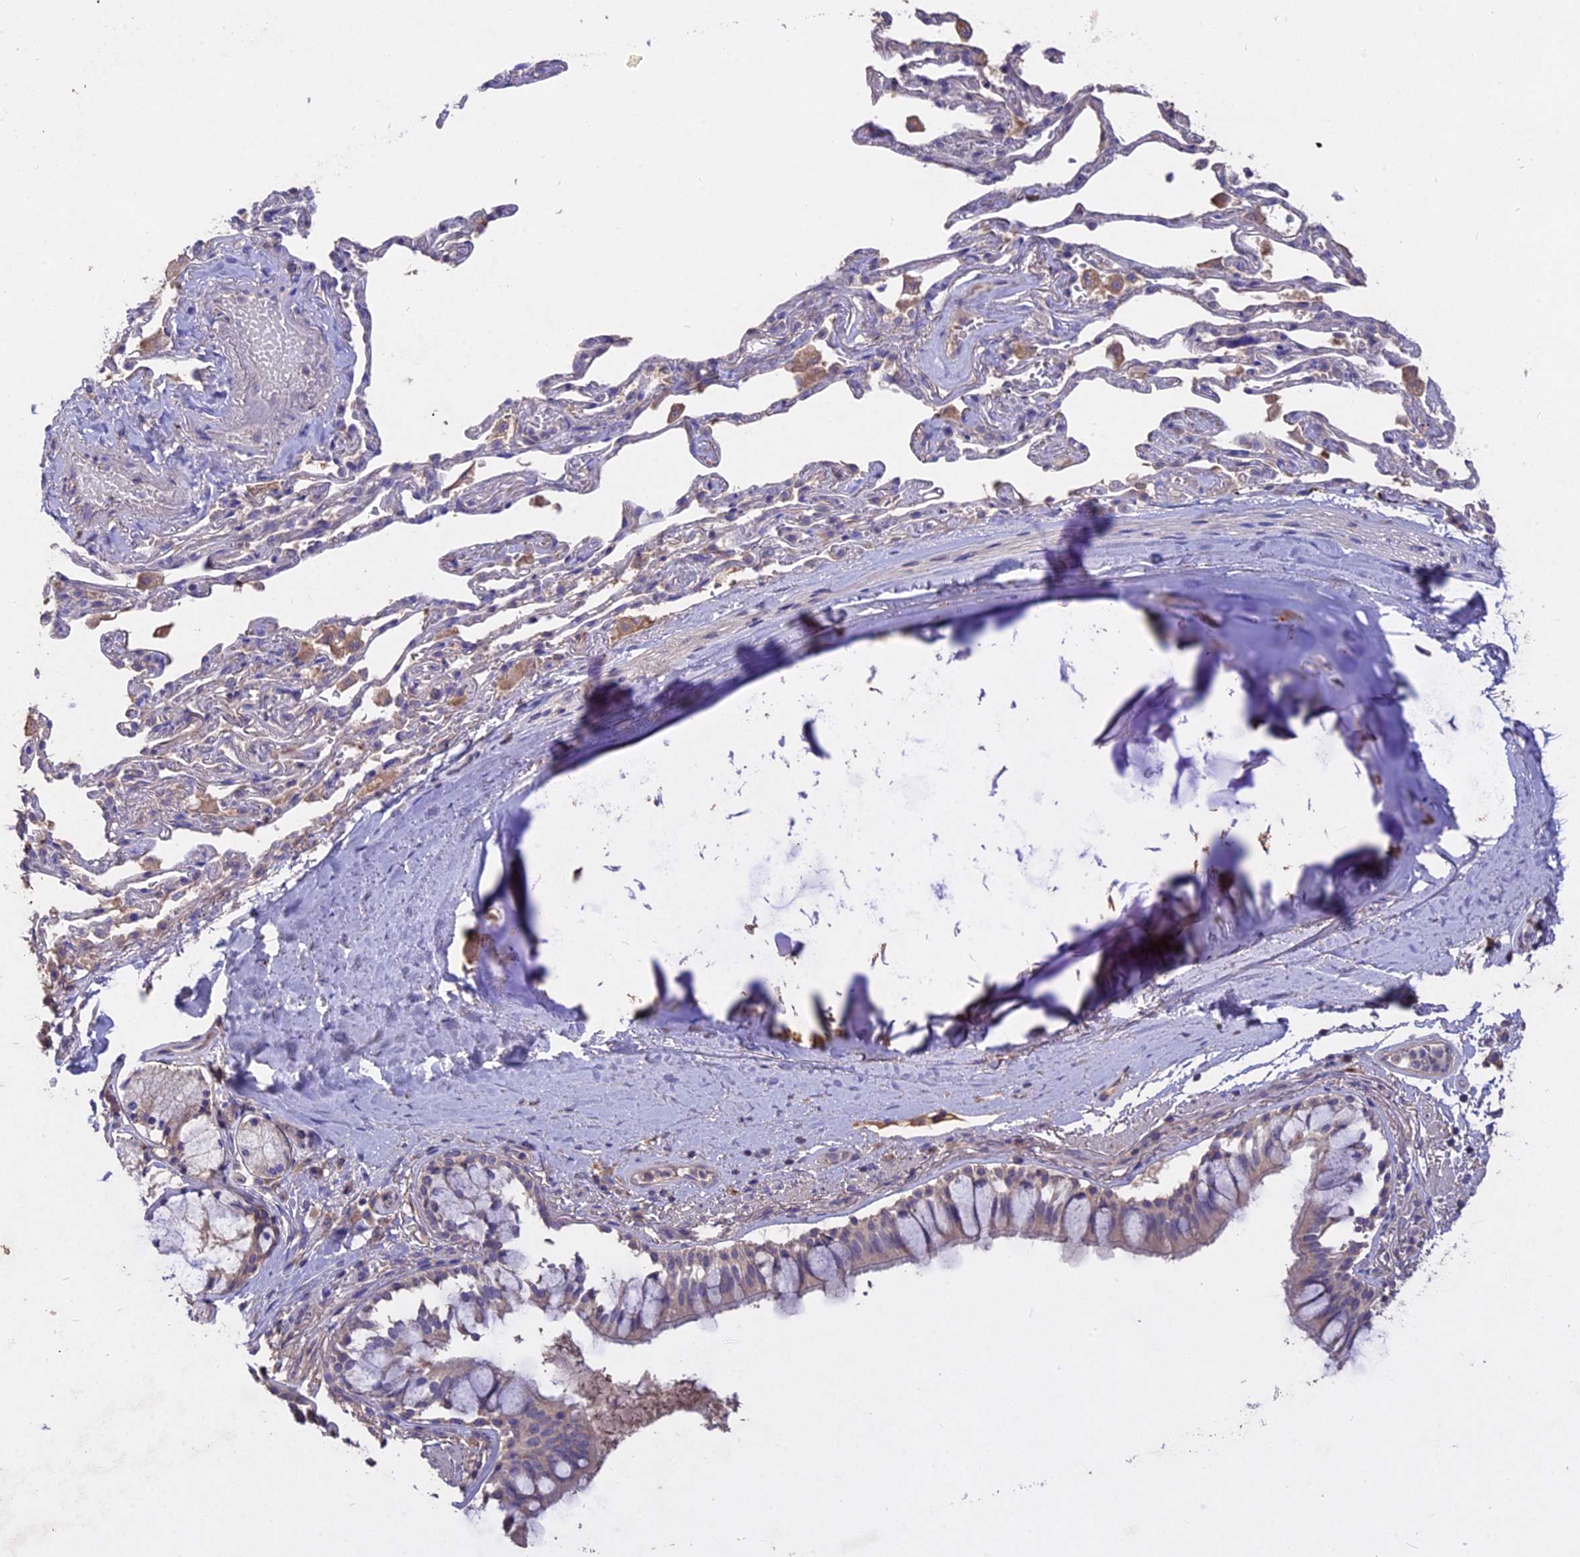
{"staining": {"intensity": "negative", "quantity": "none", "location": "none"}, "tissue": "bronchus", "cell_type": "Respiratory epithelial cells", "image_type": "normal", "snomed": [{"axis": "morphology", "description": "Normal tissue, NOS"}, {"axis": "topography", "description": "Cartilage tissue"}], "caption": "Photomicrograph shows no protein staining in respiratory epithelial cells of unremarkable bronchus. The staining is performed using DAB brown chromogen with nuclei counter-stained in using hematoxylin.", "gene": "SLC26A4", "patient": {"sex": "male", "age": 63}}